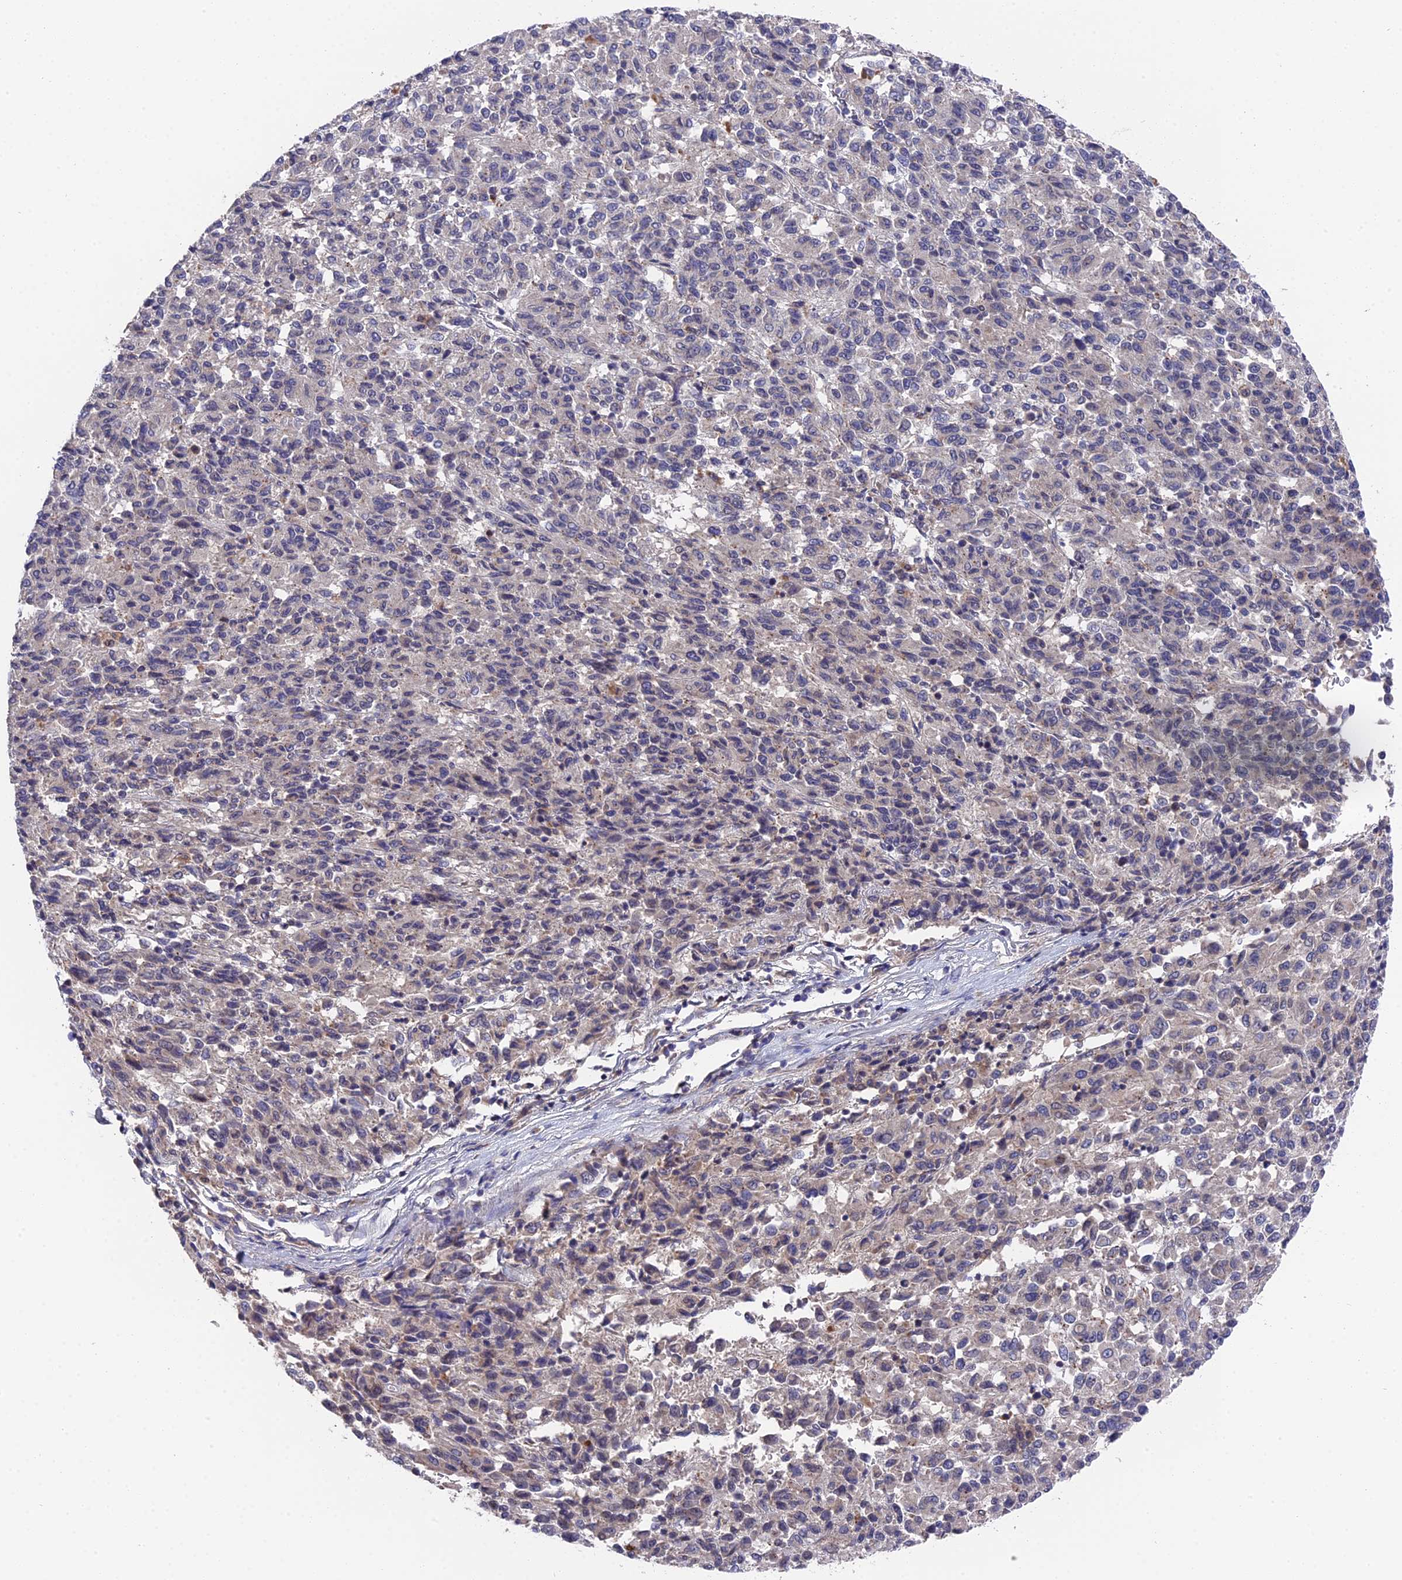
{"staining": {"intensity": "negative", "quantity": "none", "location": "none"}, "tissue": "melanoma", "cell_type": "Tumor cells", "image_type": "cancer", "snomed": [{"axis": "morphology", "description": "Malignant melanoma, Metastatic site"}, {"axis": "topography", "description": "Lung"}], "caption": "A micrograph of melanoma stained for a protein exhibits no brown staining in tumor cells. (DAB immunohistochemistry visualized using brightfield microscopy, high magnification).", "gene": "ZCCHC2", "patient": {"sex": "male", "age": 64}}